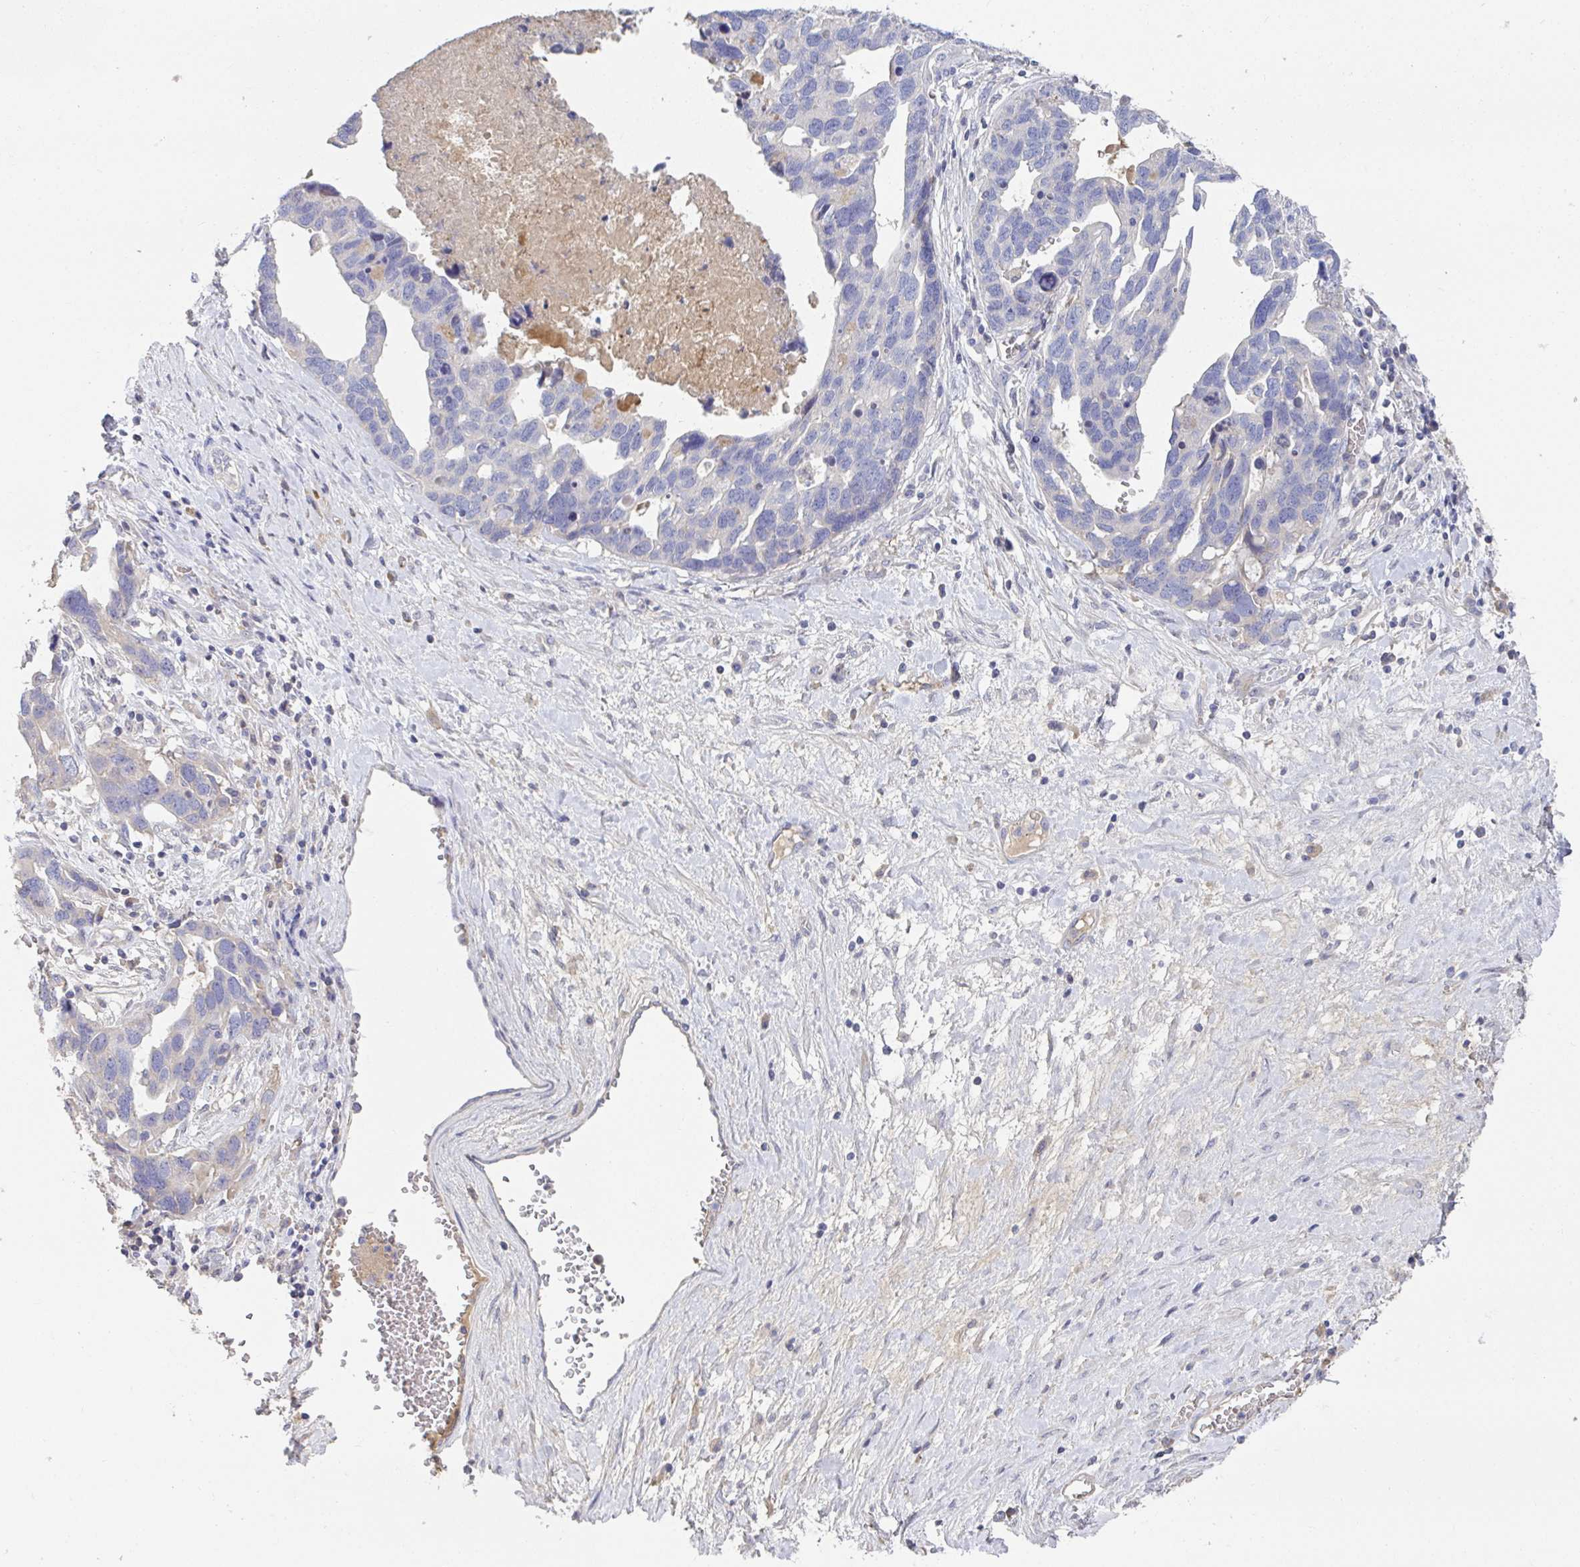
{"staining": {"intensity": "negative", "quantity": "none", "location": "none"}, "tissue": "ovarian cancer", "cell_type": "Tumor cells", "image_type": "cancer", "snomed": [{"axis": "morphology", "description": "Cystadenocarcinoma, serous, NOS"}, {"axis": "topography", "description": "Ovary"}], "caption": "Tumor cells show no significant staining in serous cystadenocarcinoma (ovarian). (DAB (3,3'-diaminobenzidine) IHC with hematoxylin counter stain).", "gene": "ANO5", "patient": {"sex": "female", "age": 54}}